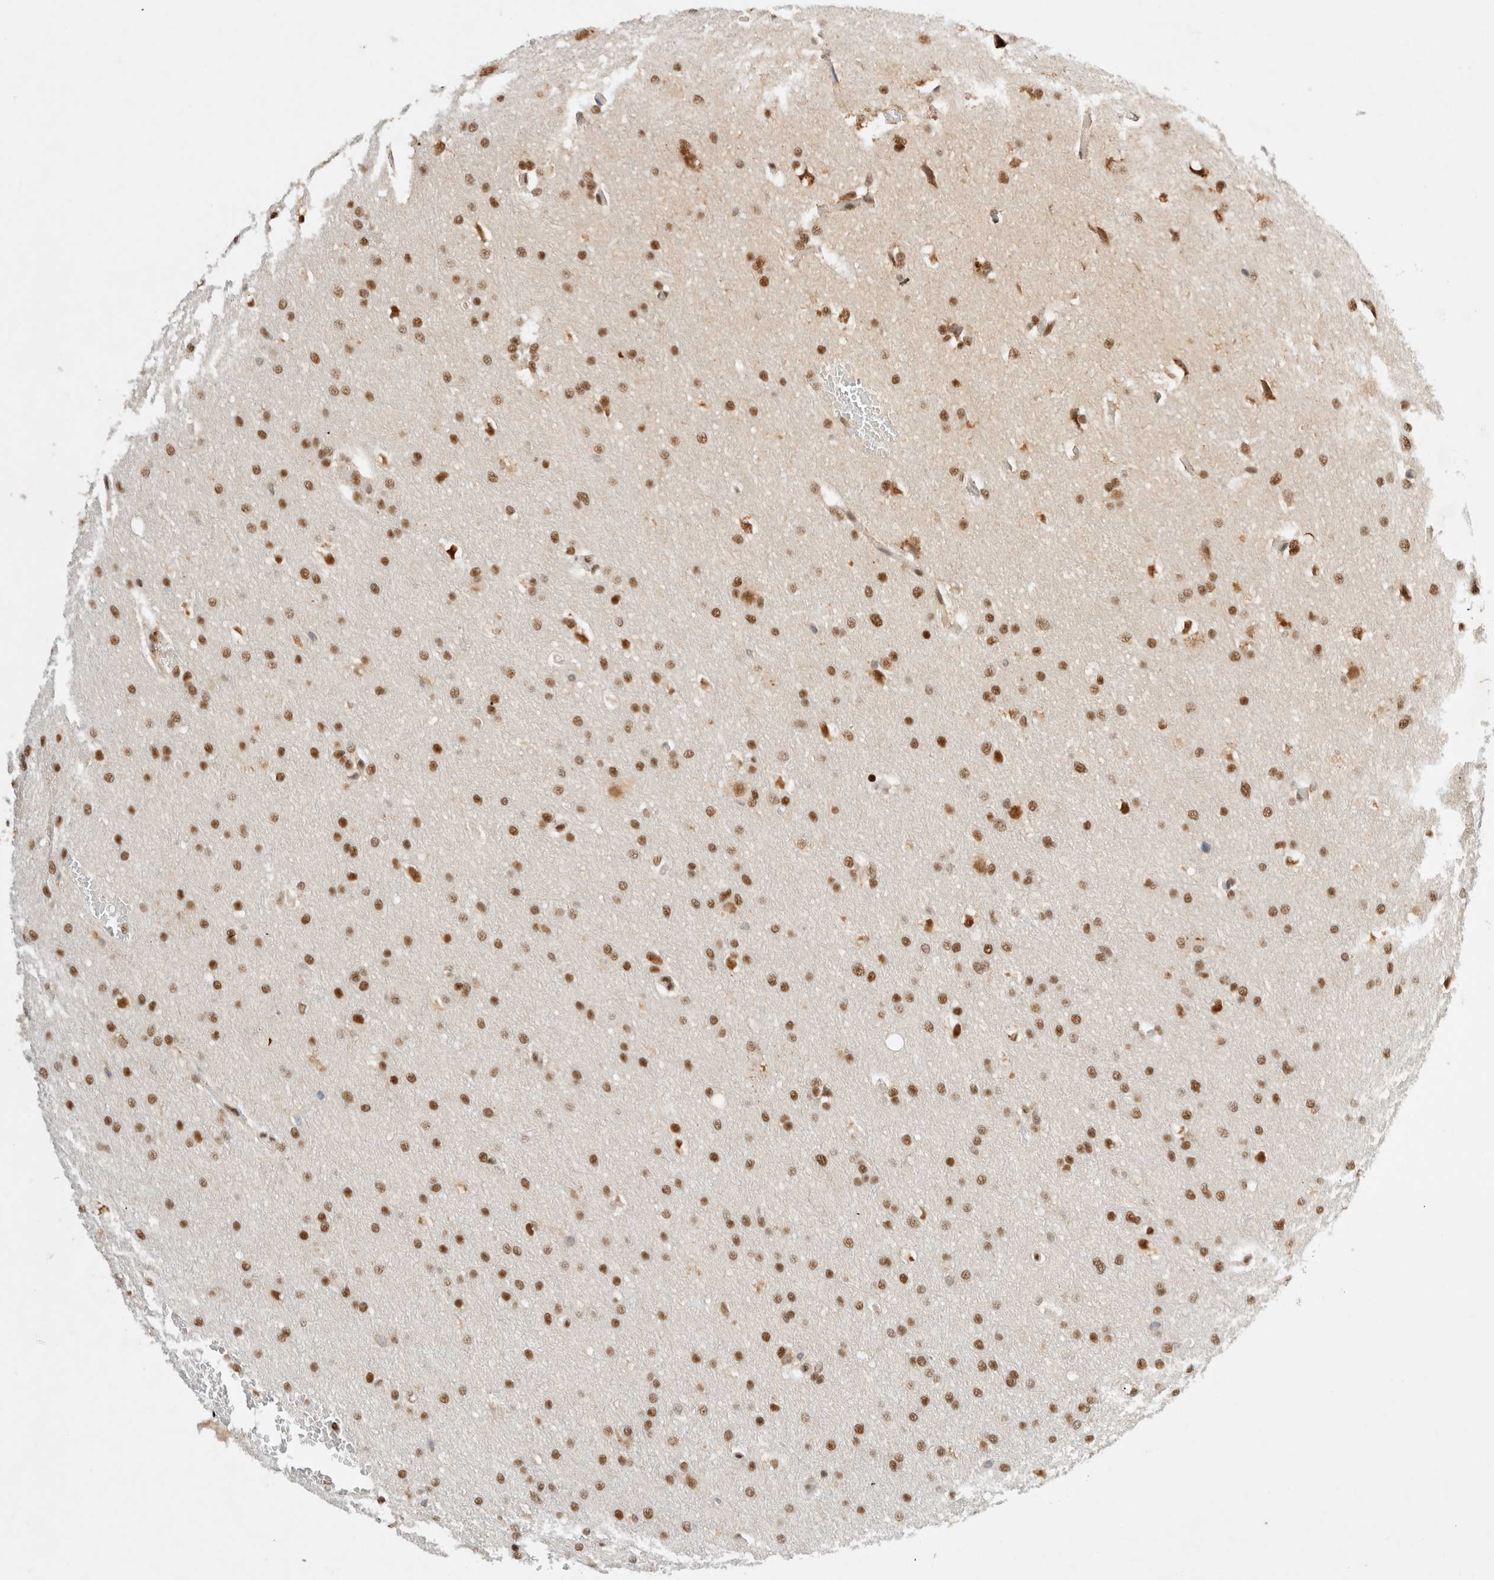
{"staining": {"intensity": "moderate", "quantity": ">75%", "location": "nuclear"}, "tissue": "glioma", "cell_type": "Tumor cells", "image_type": "cancer", "snomed": [{"axis": "morphology", "description": "Glioma, malignant, Low grade"}, {"axis": "topography", "description": "Brain"}], "caption": "An IHC image of neoplastic tissue is shown. Protein staining in brown shows moderate nuclear positivity in glioma within tumor cells.", "gene": "GTF2I", "patient": {"sex": "female", "age": 37}}